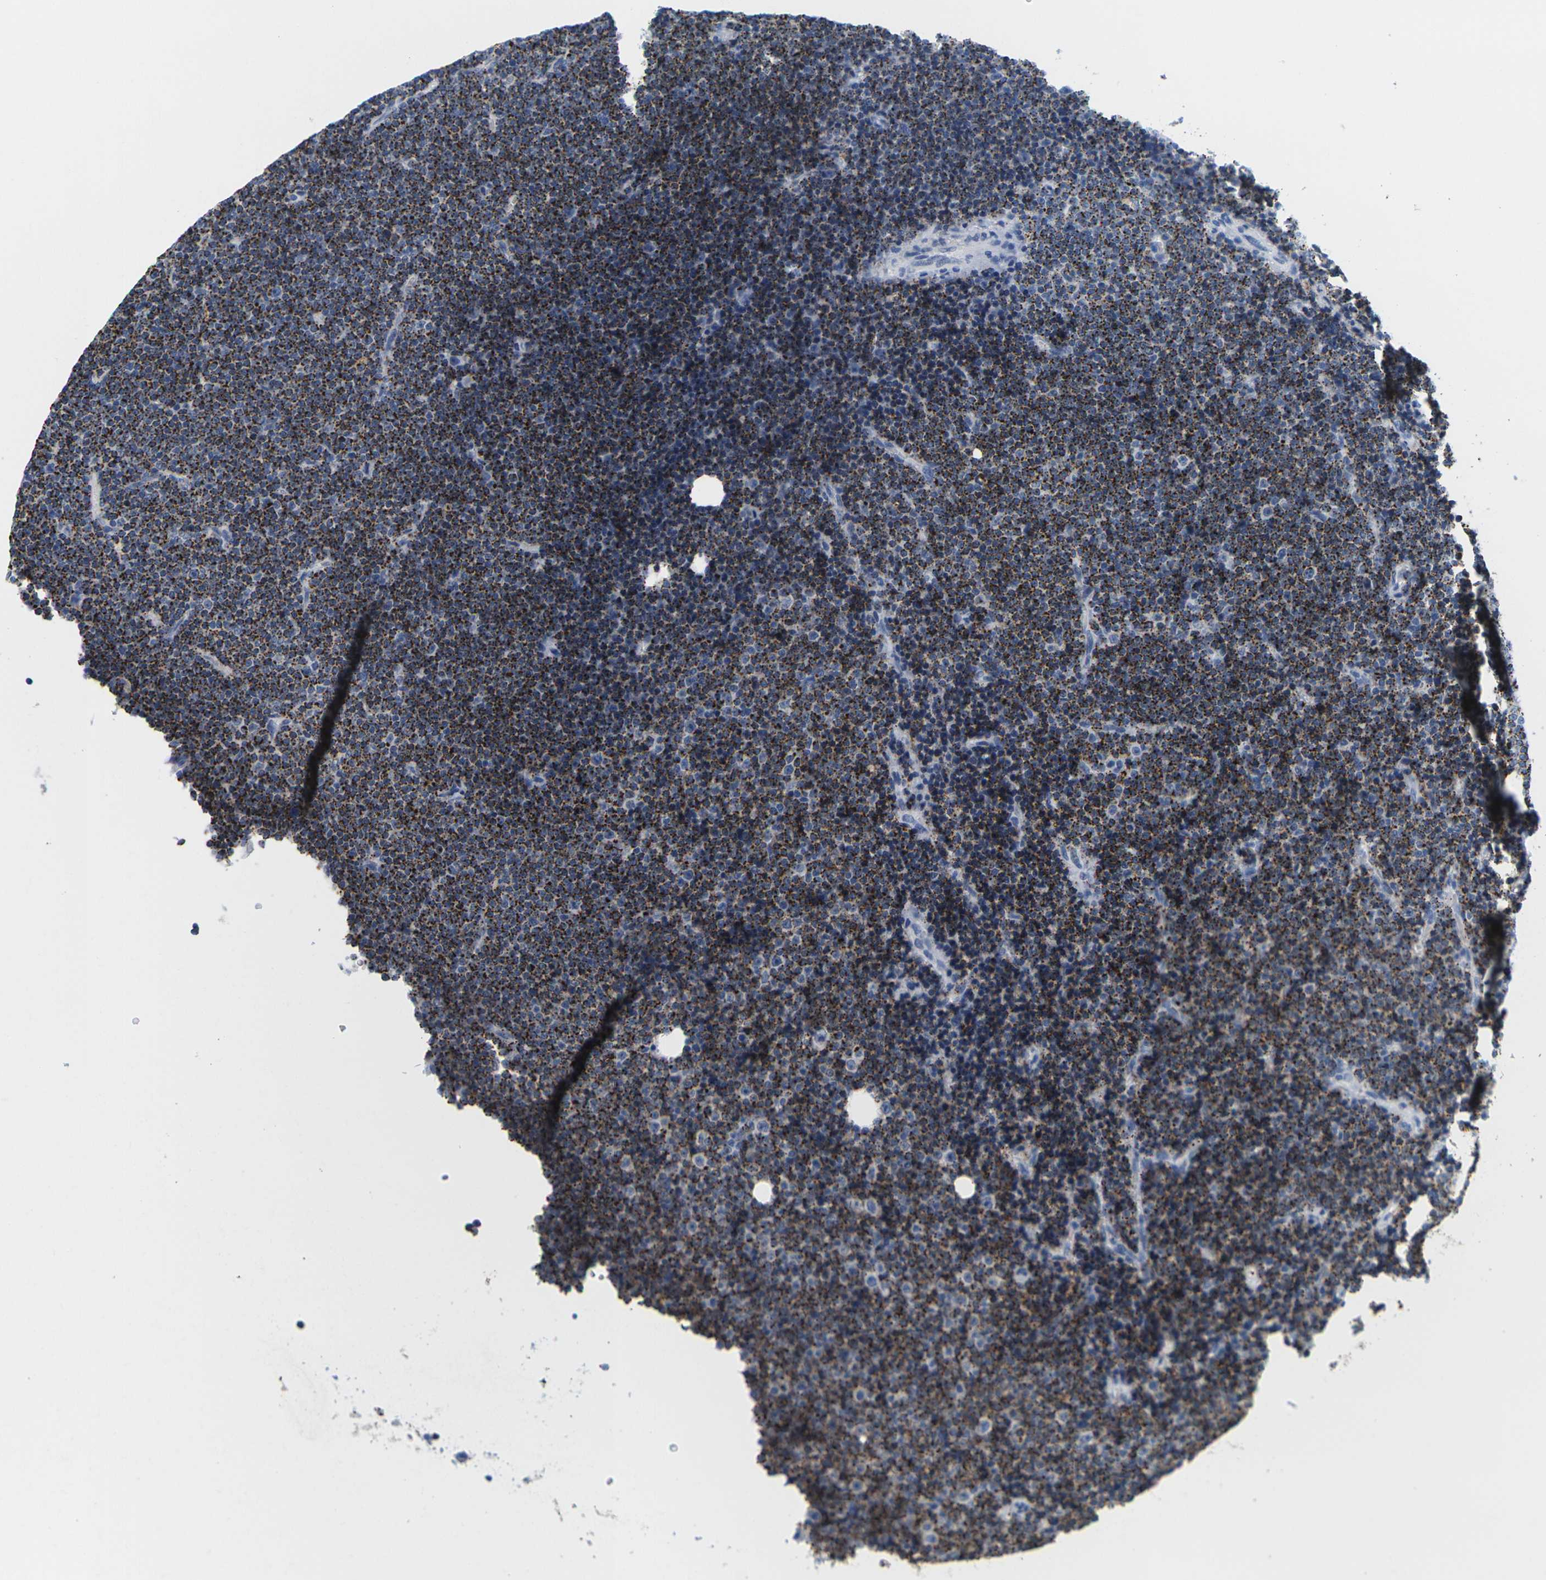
{"staining": {"intensity": "strong", "quantity": ">75%", "location": "cytoplasmic/membranous"}, "tissue": "lymphoma", "cell_type": "Tumor cells", "image_type": "cancer", "snomed": [{"axis": "morphology", "description": "Malignant lymphoma, non-Hodgkin's type, Low grade"}, {"axis": "topography", "description": "Lymph node"}], "caption": "Strong cytoplasmic/membranous staining is appreciated in approximately >75% of tumor cells in lymphoma. (Stains: DAB (3,3'-diaminobenzidine) in brown, nuclei in blue, Microscopy: brightfield microscopy at high magnification).", "gene": "HLA-DOB", "patient": {"sex": "female", "age": 67}}